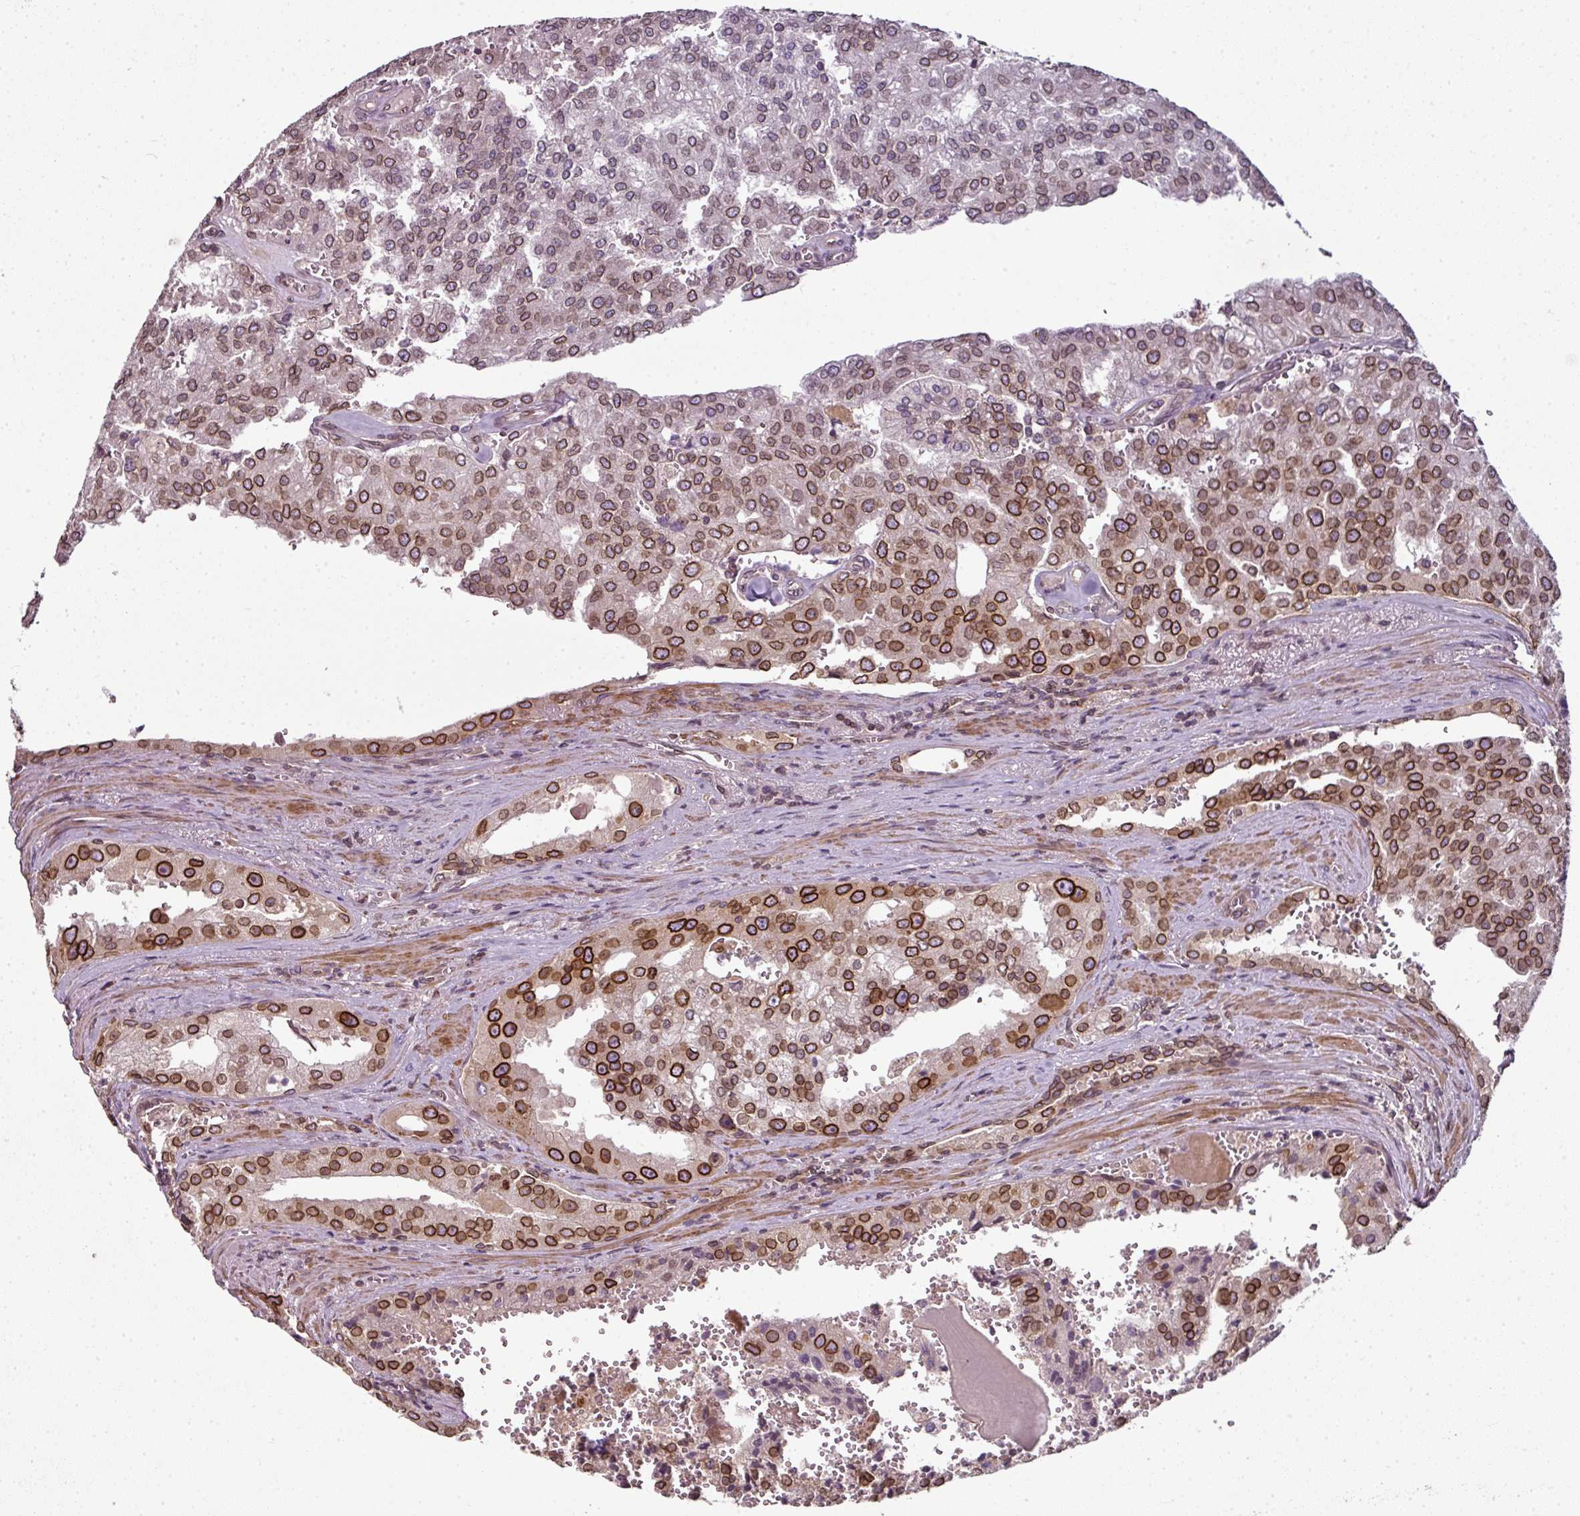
{"staining": {"intensity": "strong", "quantity": ">75%", "location": "cytoplasmic/membranous,nuclear"}, "tissue": "prostate cancer", "cell_type": "Tumor cells", "image_type": "cancer", "snomed": [{"axis": "morphology", "description": "Adenocarcinoma, High grade"}, {"axis": "topography", "description": "Prostate"}], "caption": "A high-resolution photomicrograph shows immunohistochemistry staining of prostate cancer (adenocarcinoma (high-grade)), which reveals strong cytoplasmic/membranous and nuclear expression in about >75% of tumor cells.", "gene": "RANGAP1", "patient": {"sex": "male", "age": 68}}